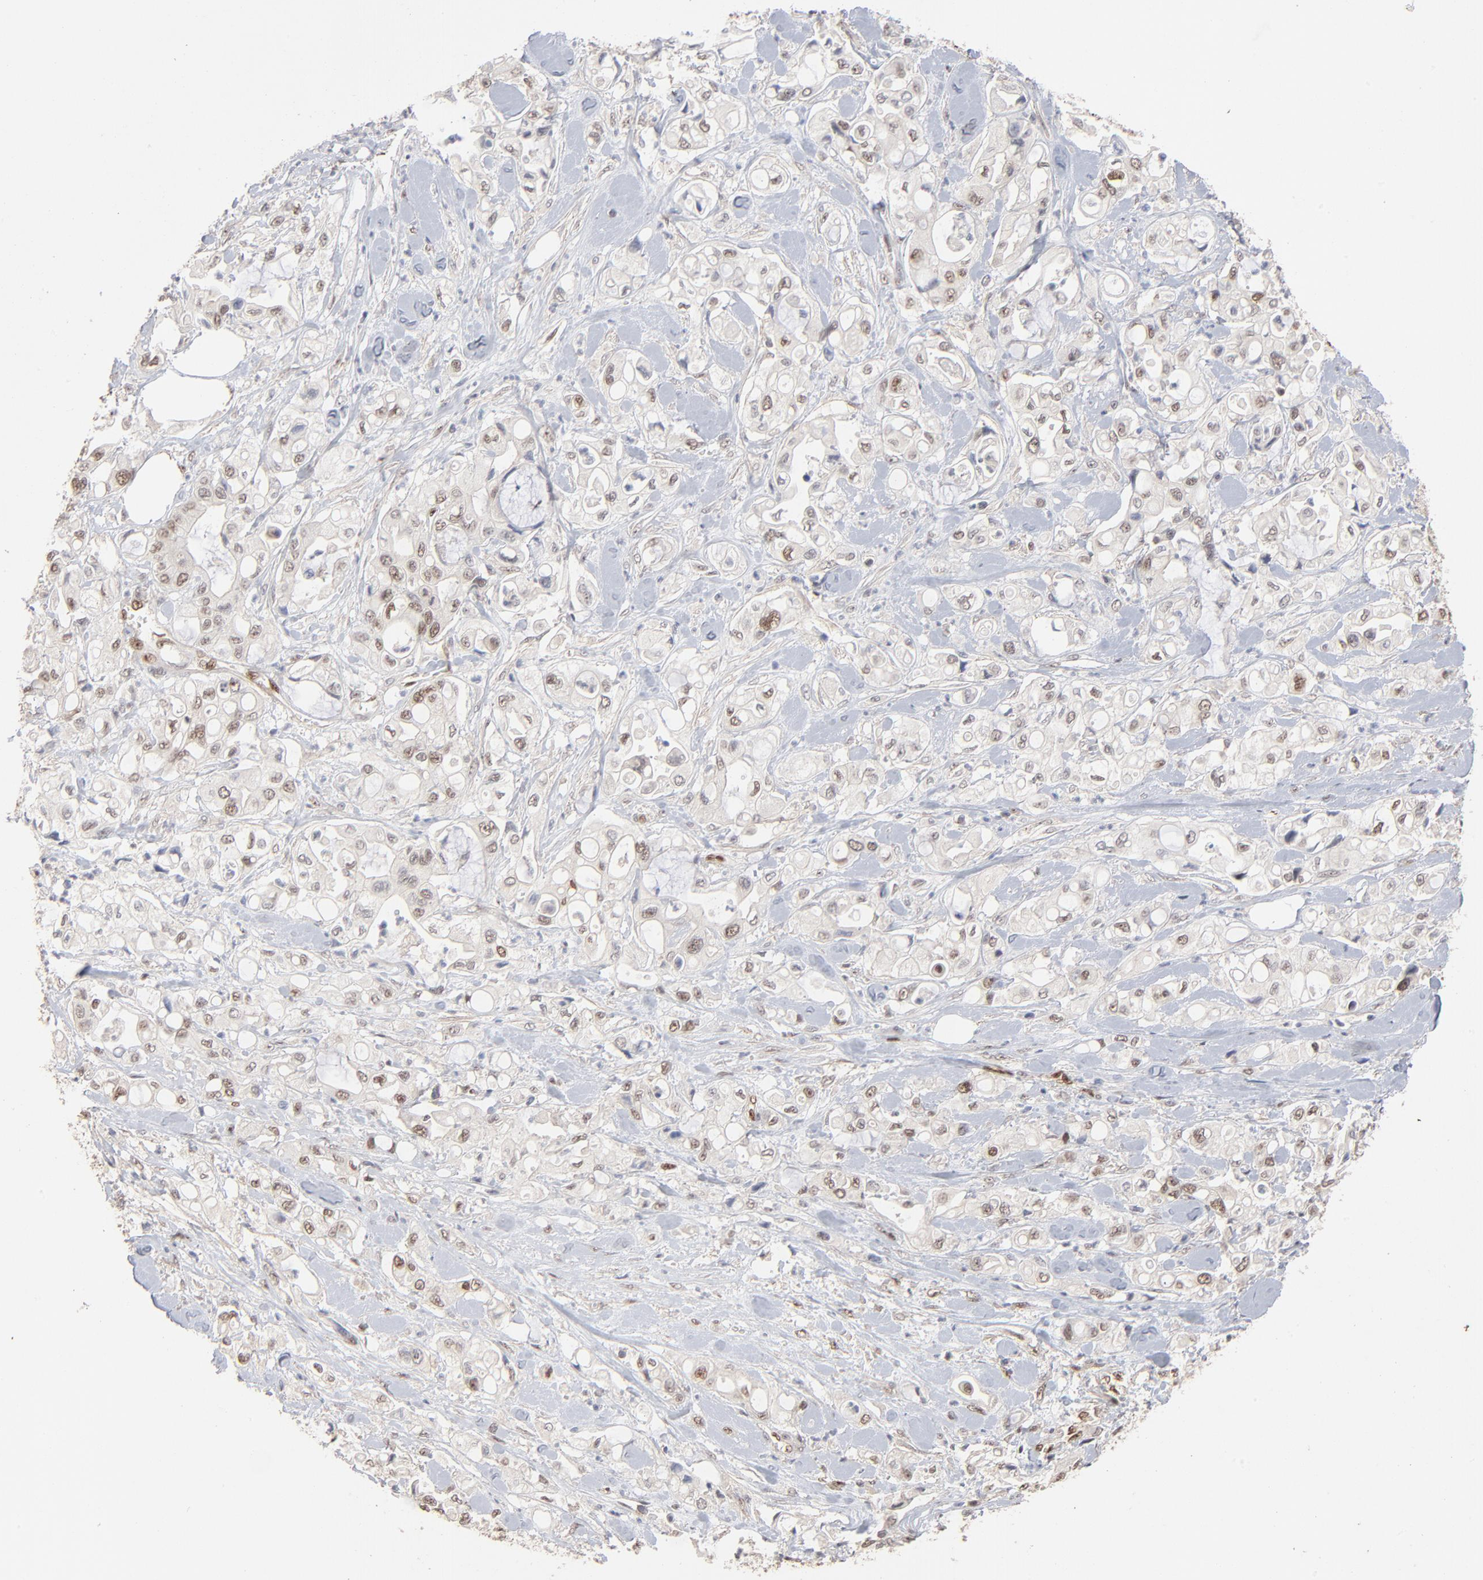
{"staining": {"intensity": "moderate", "quantity": "<25%", "location": "nuclear"}, "tissue": "pancreatic cancer", "cell_type": "Tumor cells", "image_type": "cancer", "snomed": [{"axis": "morphology", "description": "Adenocarcinoma, NOS"}, {"axis": "topography", "description": "Pancreas"}], "caption": "Immunohistochemical staining of human pancreatic cancer reveals low levels of moderate nuclear protein staining in about <25% of tumor cells.", "gene": "NFIB", "patient": {"sex": "male", "age": 70}}